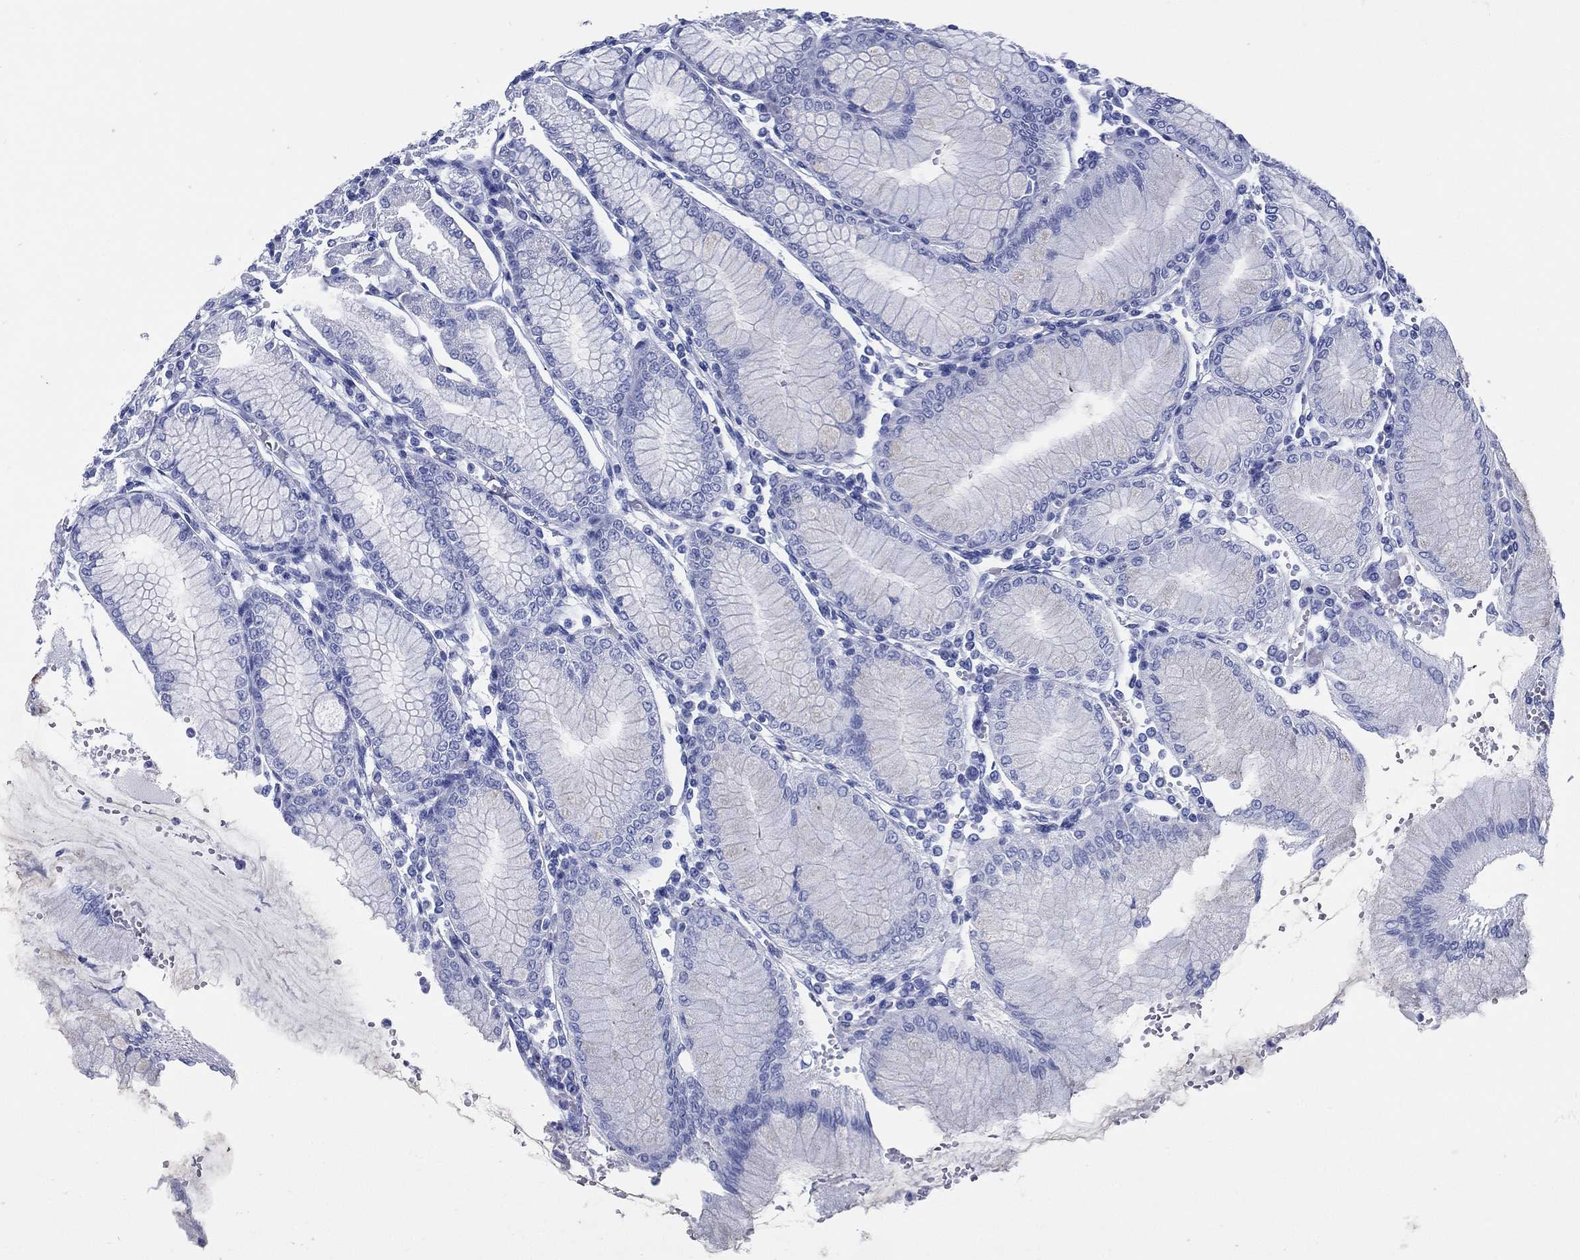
{"staining": {"intensity": "negative", "quantity": "none", "location": "none"}, "tissue": "stomach", "cell_type": "Glandular cells", "image_type": "normal", "snomed": [{"axis": "morphology", "description": "Normal tissue, NOS"}, {"axis": "topography", "description": "Skeletal muscle"}, {"axis": "topography", "description": "Stomach"}], "caption": "There is no significant positivity in glandular cells of stomach. The staining was performed using DAB (3,3'-diaminobenzidine) to visualize the protein expression in brown, while the nuclei were stained in blue with hematoxylin (Magnification: 20x).", "gene": "TMEM252", "patient": {"sex": "female", "age": 57}}